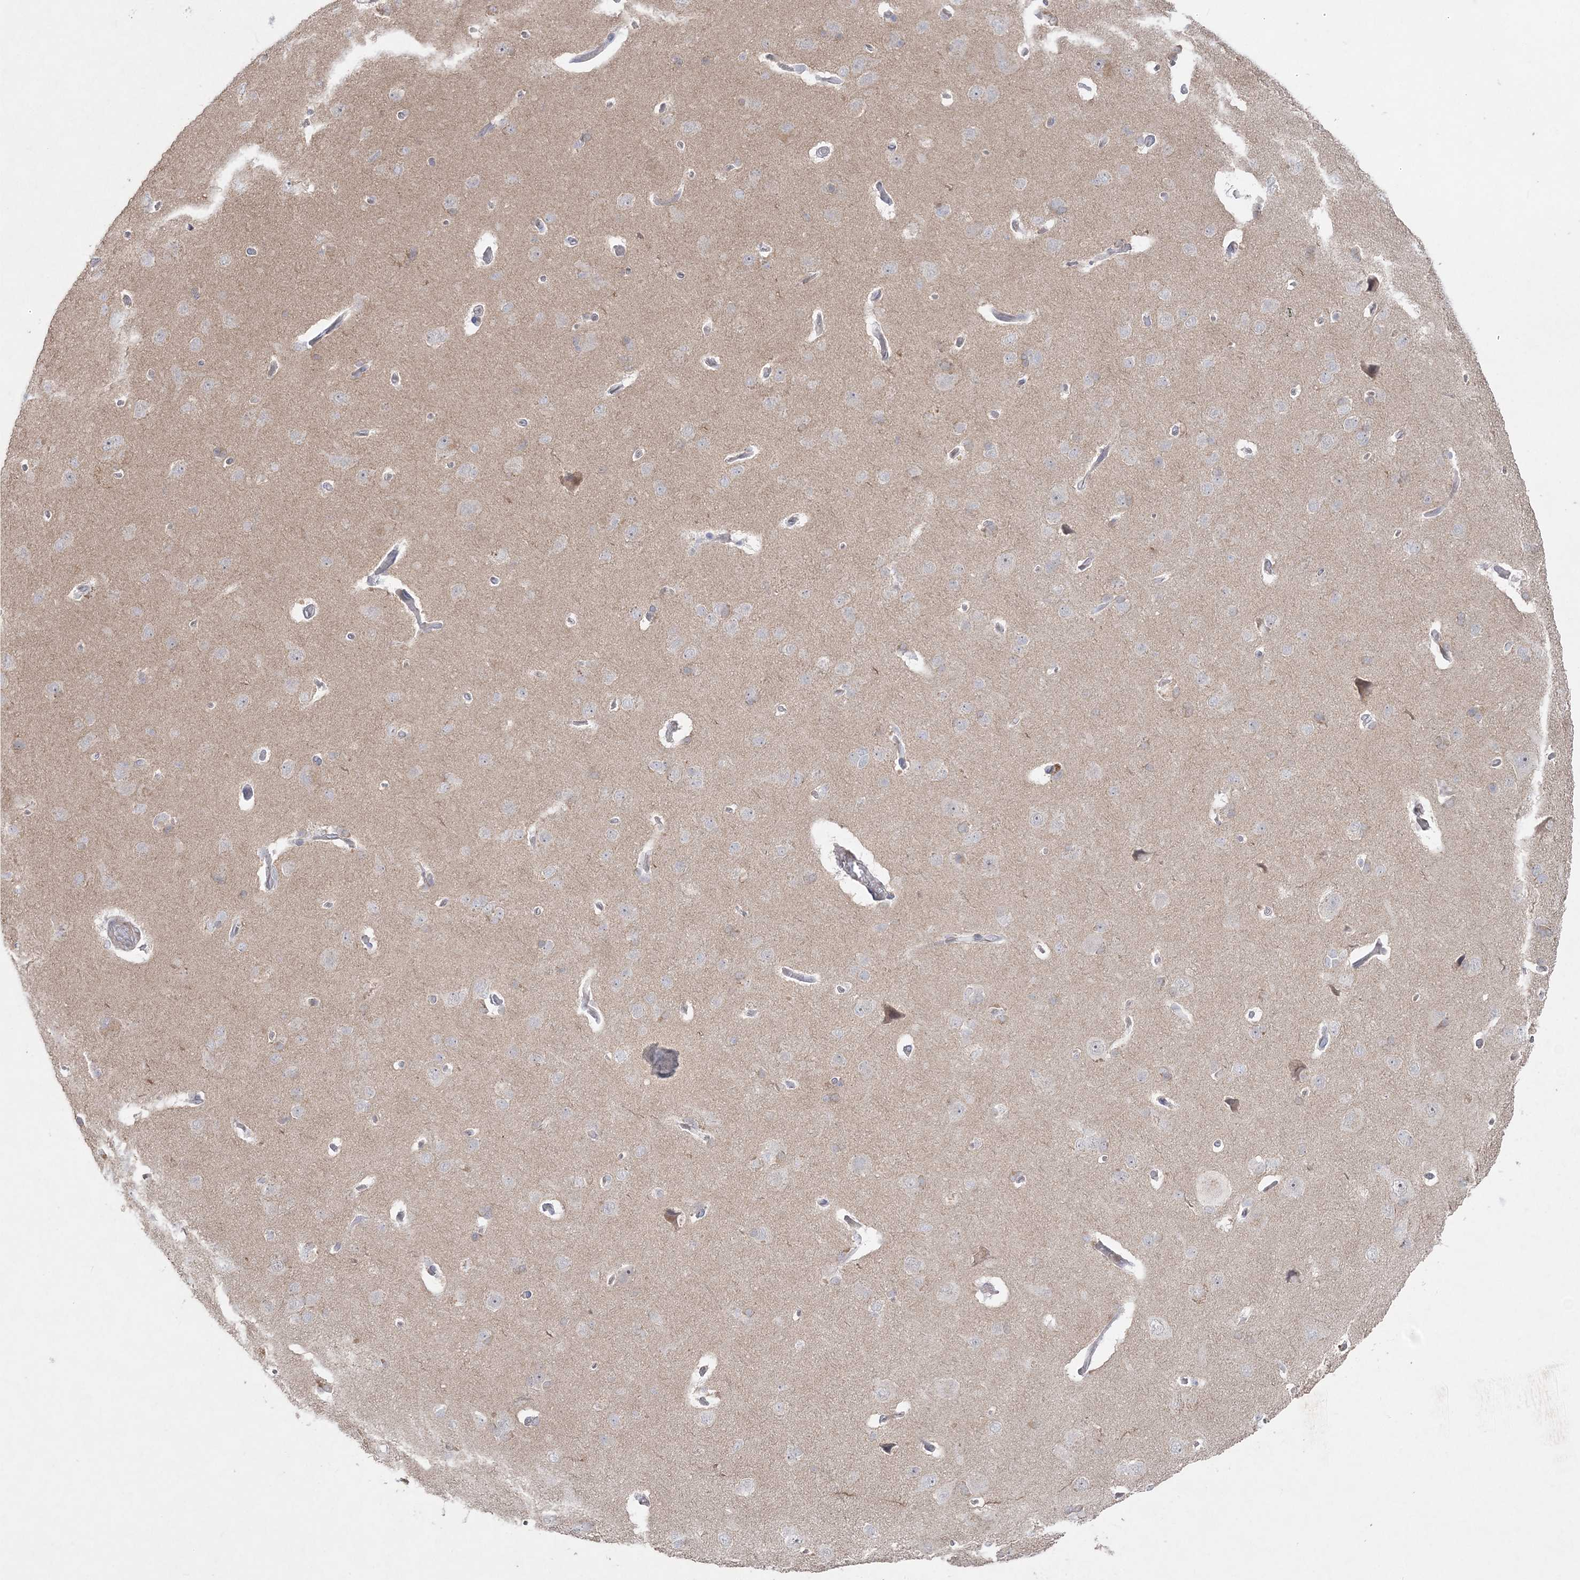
{"staining": {"intensity": "weak", "quantity": "25%-75%", "location": "cytoplasmic/membranous"}, "tissue": "cerebral cortex", "cell_type": "Endothelial cells", "image_type": "normal", "snomed": [{"axis": "morphology", "description": "Normal tissue, NOS"}, {"axis": "topography", "description": "Cerebral cortex"}], "caption": "An image showing weak cytoplasmic/membranous expression in about 25%-75% of endothelial cells in normal cerebral cortex, as visualized by brown immunohistochemical staining.", "gene": "SH3BP4", "patient": {"sex": "male", "age": 62}}